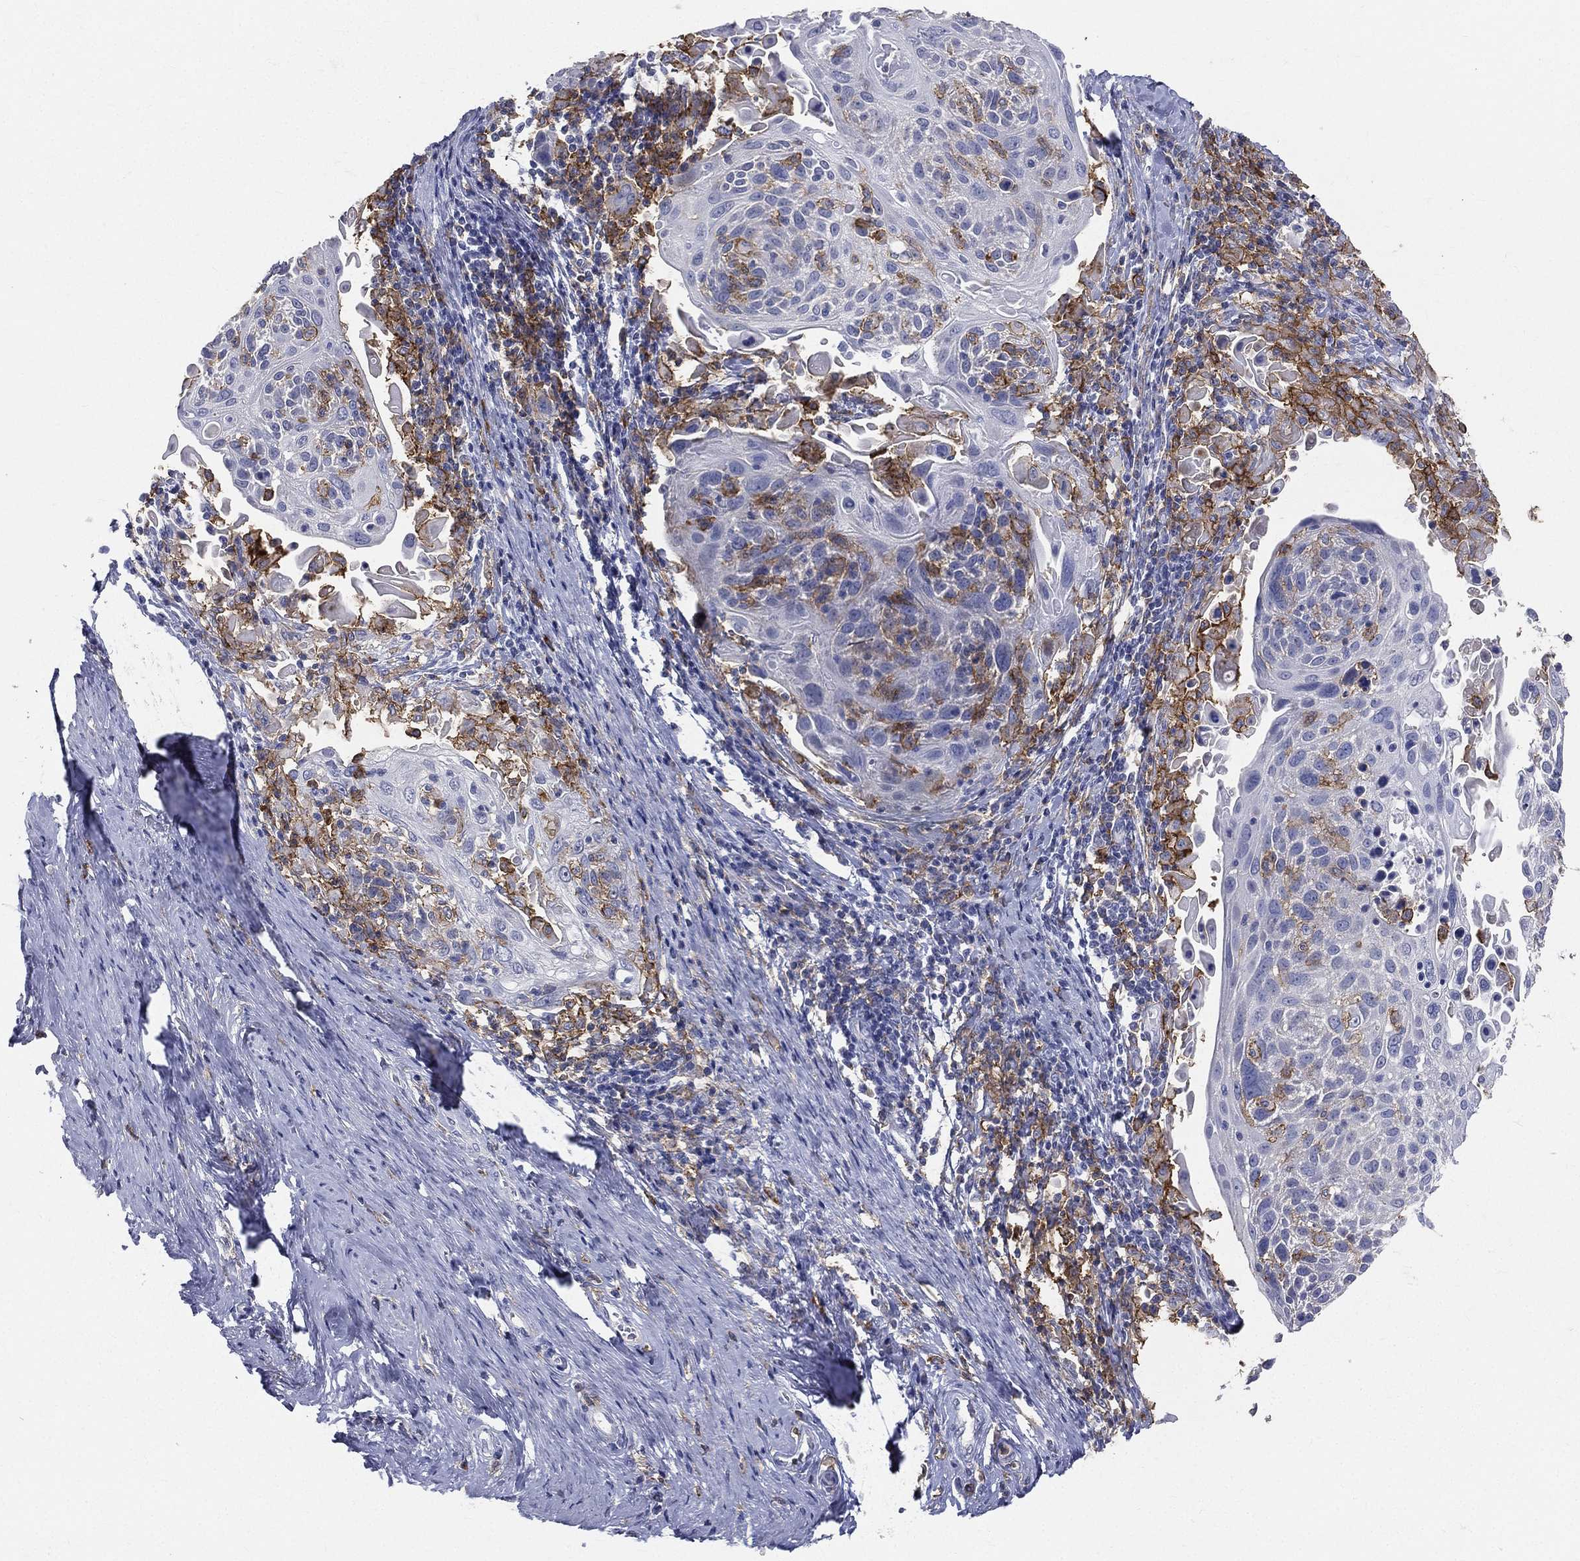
{"staining": {"intensity": "negative", "quantity": "none", "location": "none"}, "tissue": "cervical cancer", "cell_type": "Tumor cells", "image_type": "cancer", "snomed": [{"axis": "morphology", "description": "Squamous cell carcinoma, NOS"}, {"axis": "topography", "description": "Cervix"}], "caption": "Cervical squamous cell carcinoma stained for a protein using immunohistochemistry (IHC) displays no positivity tumor cells.", "gene": "CD33", "patient": {"sex": "female", "age": 61}}